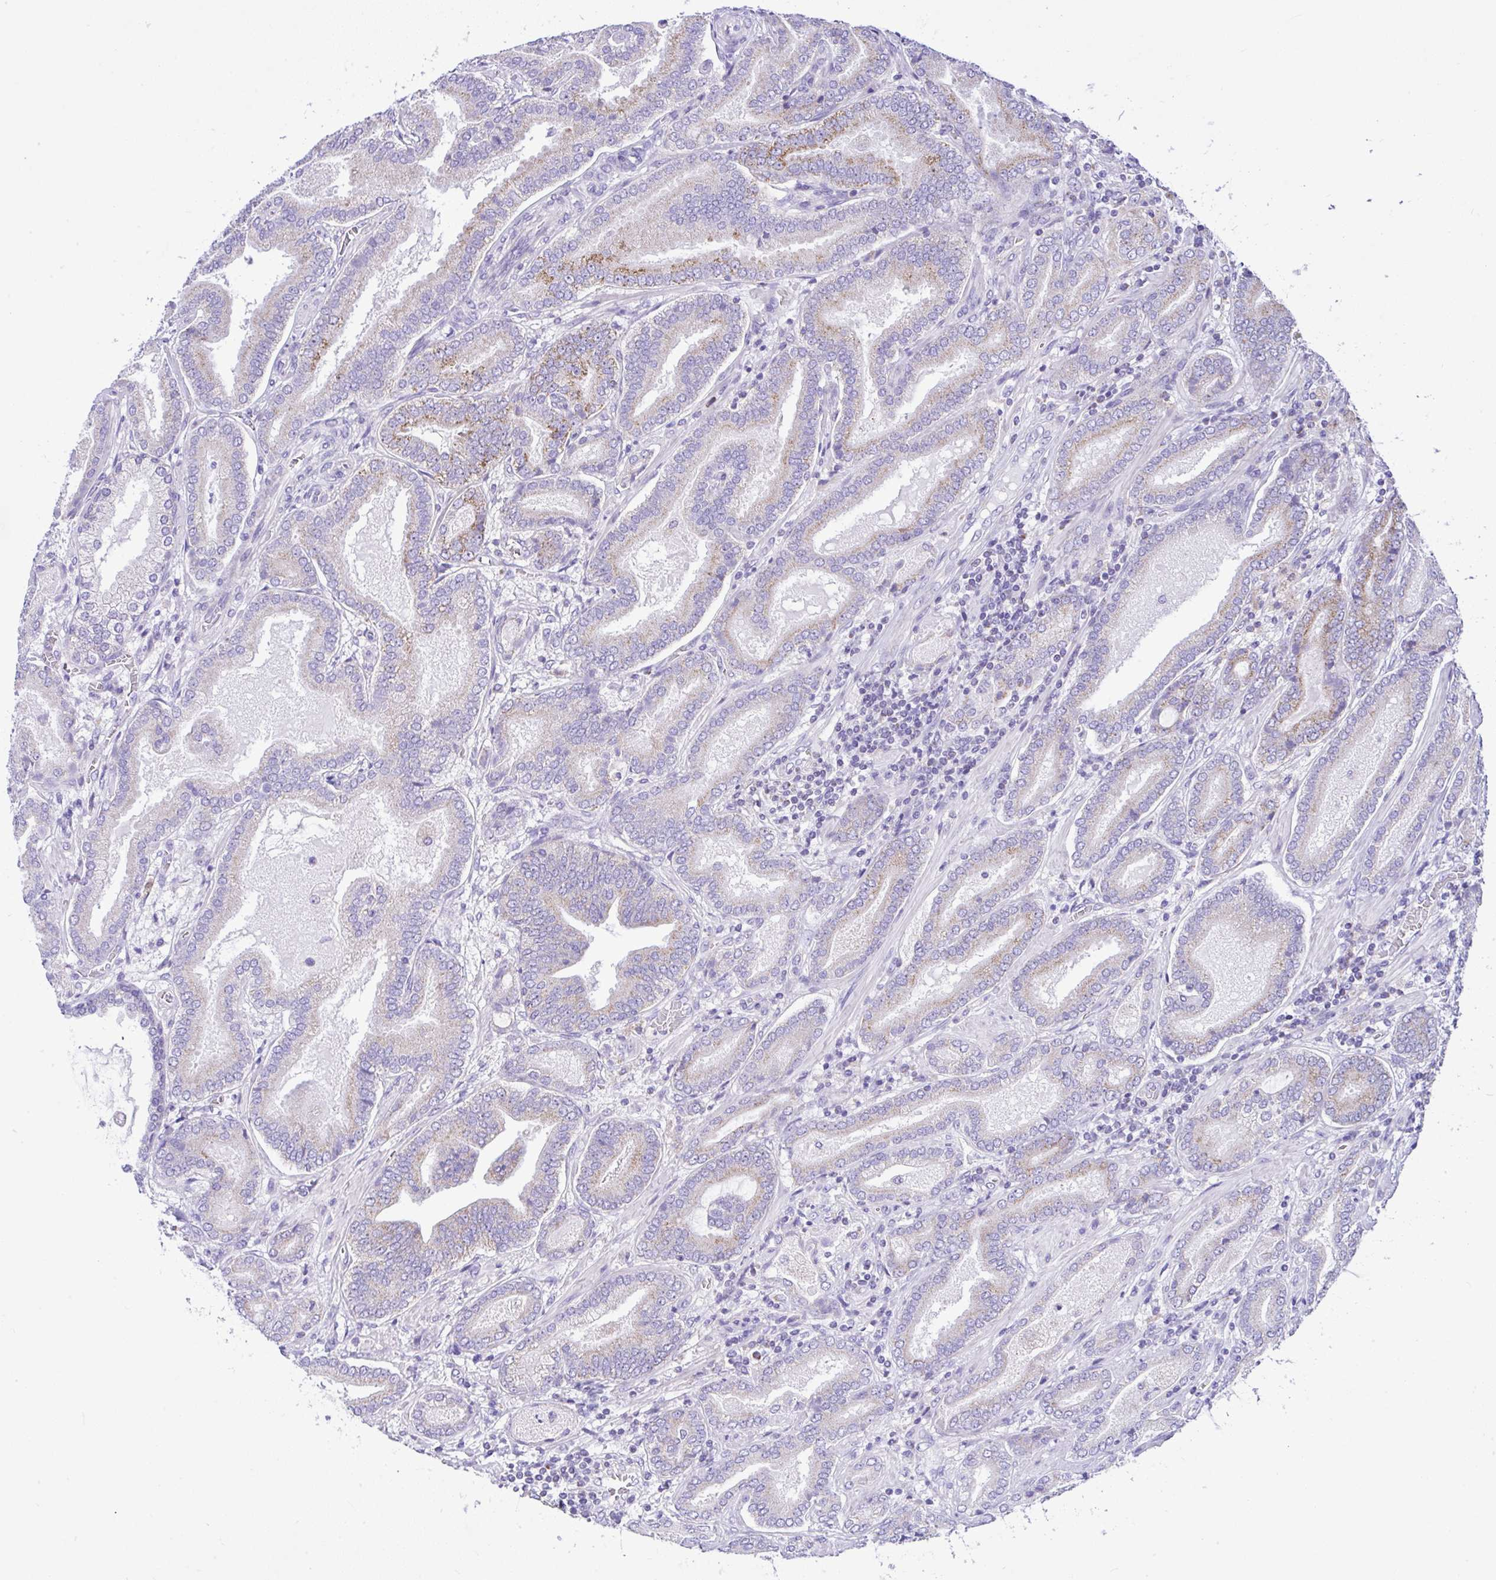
{"staining": {"intensity": "weak", "quantity": "<25%", "location": "cytoplasmic/membranous"}, "tissue": "prostate cancer", "cell_type": "Tumor cells", "image_type": "cancer", "snomed": [{"axis": "morphology", "description": "Adenocarcinoma, High grade"}, {"axis": "topography", "description": "Prostate"}], "caption": "This histopathology image is of prostate cancer (adenocarcinoma (high-grade)) stained with IHC to label a protein in brown with the nuclei are counter-stained blue. There is no expression in tumor cells.", "gene": "SLC13A1", "patient": {"sex": "male", "age": 62}}